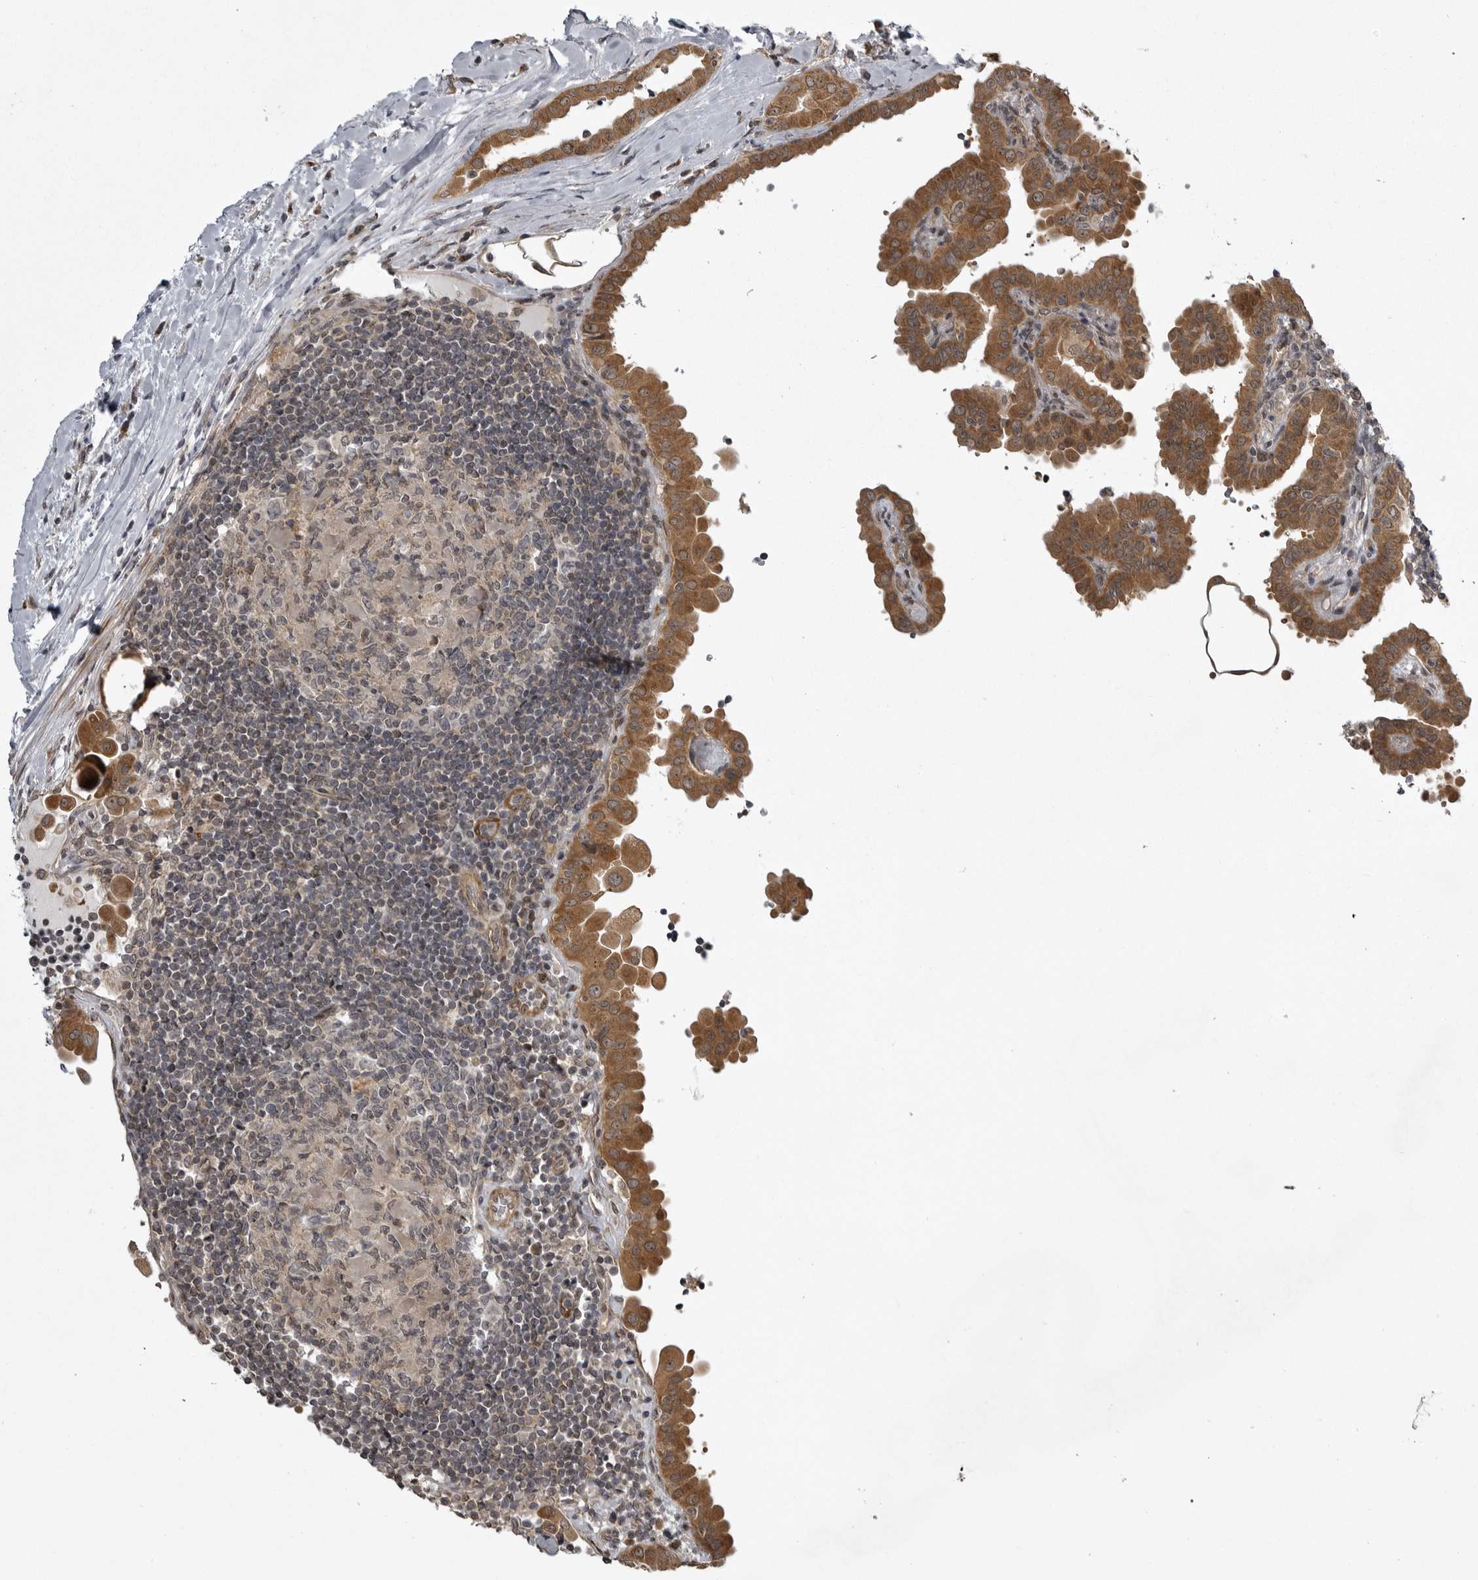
{"staining": {"intensity": "moderate", "quantity": ">75%", "location": "cytoplasmic/membranous"}, "tissue": "thyroid cancer", "cell_type": "Tumor cells", "image_type": "cancer", "snomed": [{"axis": "morphology", "description": "Papillary adenocarcinoma, NOS"}, {"axis": "topography", "description": "Thyroid gland"}], "caption": "Immunohistochemistry (IHC) histopathology image of human thyroid cancer (papillary adenocarcinoma) stained for a protein (brown), which demonstrates medium levels of moderate cytoplasmic/membranous positivity in approximately >75% of tumor cells.", "gene": "SNX16", "patient": {"sex": "male", "age": 33}}